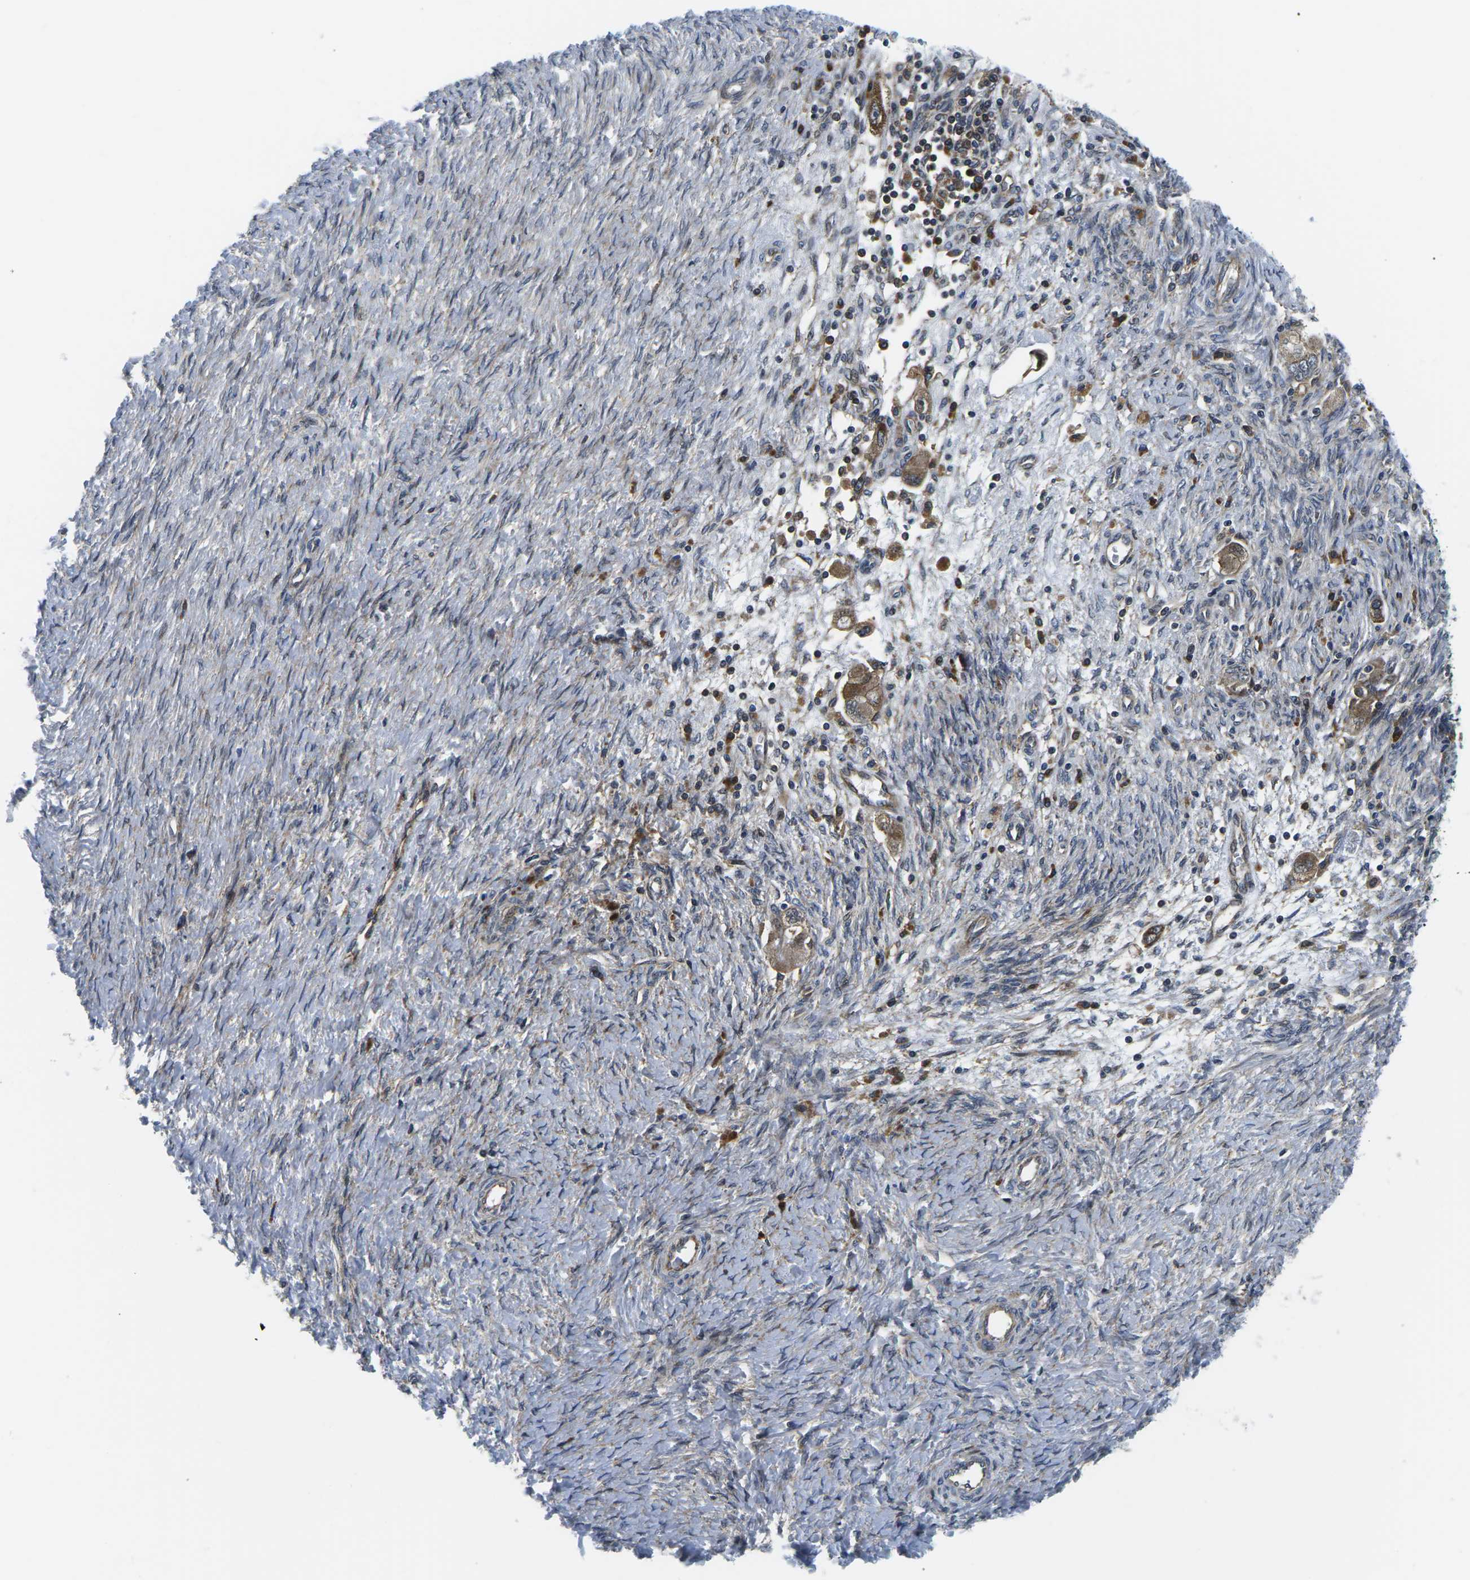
{"staining": {"intensity": "moderate", "quantity": ">75%", "location": "cytoplasmic/membranous"}, "tissue": "ovarian cancer", "cell_type": "Tumor cells", "image_type": "cancer", "snomed": [{"axis": "morphology", "description": "Carcinoma, NOS"}, {"axis": "morphology", "description": "Cystadenocarcinoma, serous, NOS"}, {"axis": "topography", "description": "Ovary"}], "caption": "Moderate cytoplasmic/membranous positivity for a protein is seen in about >75% of tumor cells of ovarian serous cystadenocarcinoma using immunohistochemistry.", "gene": "EIF4E", "patient": {"sex": "female", "age": 69}}